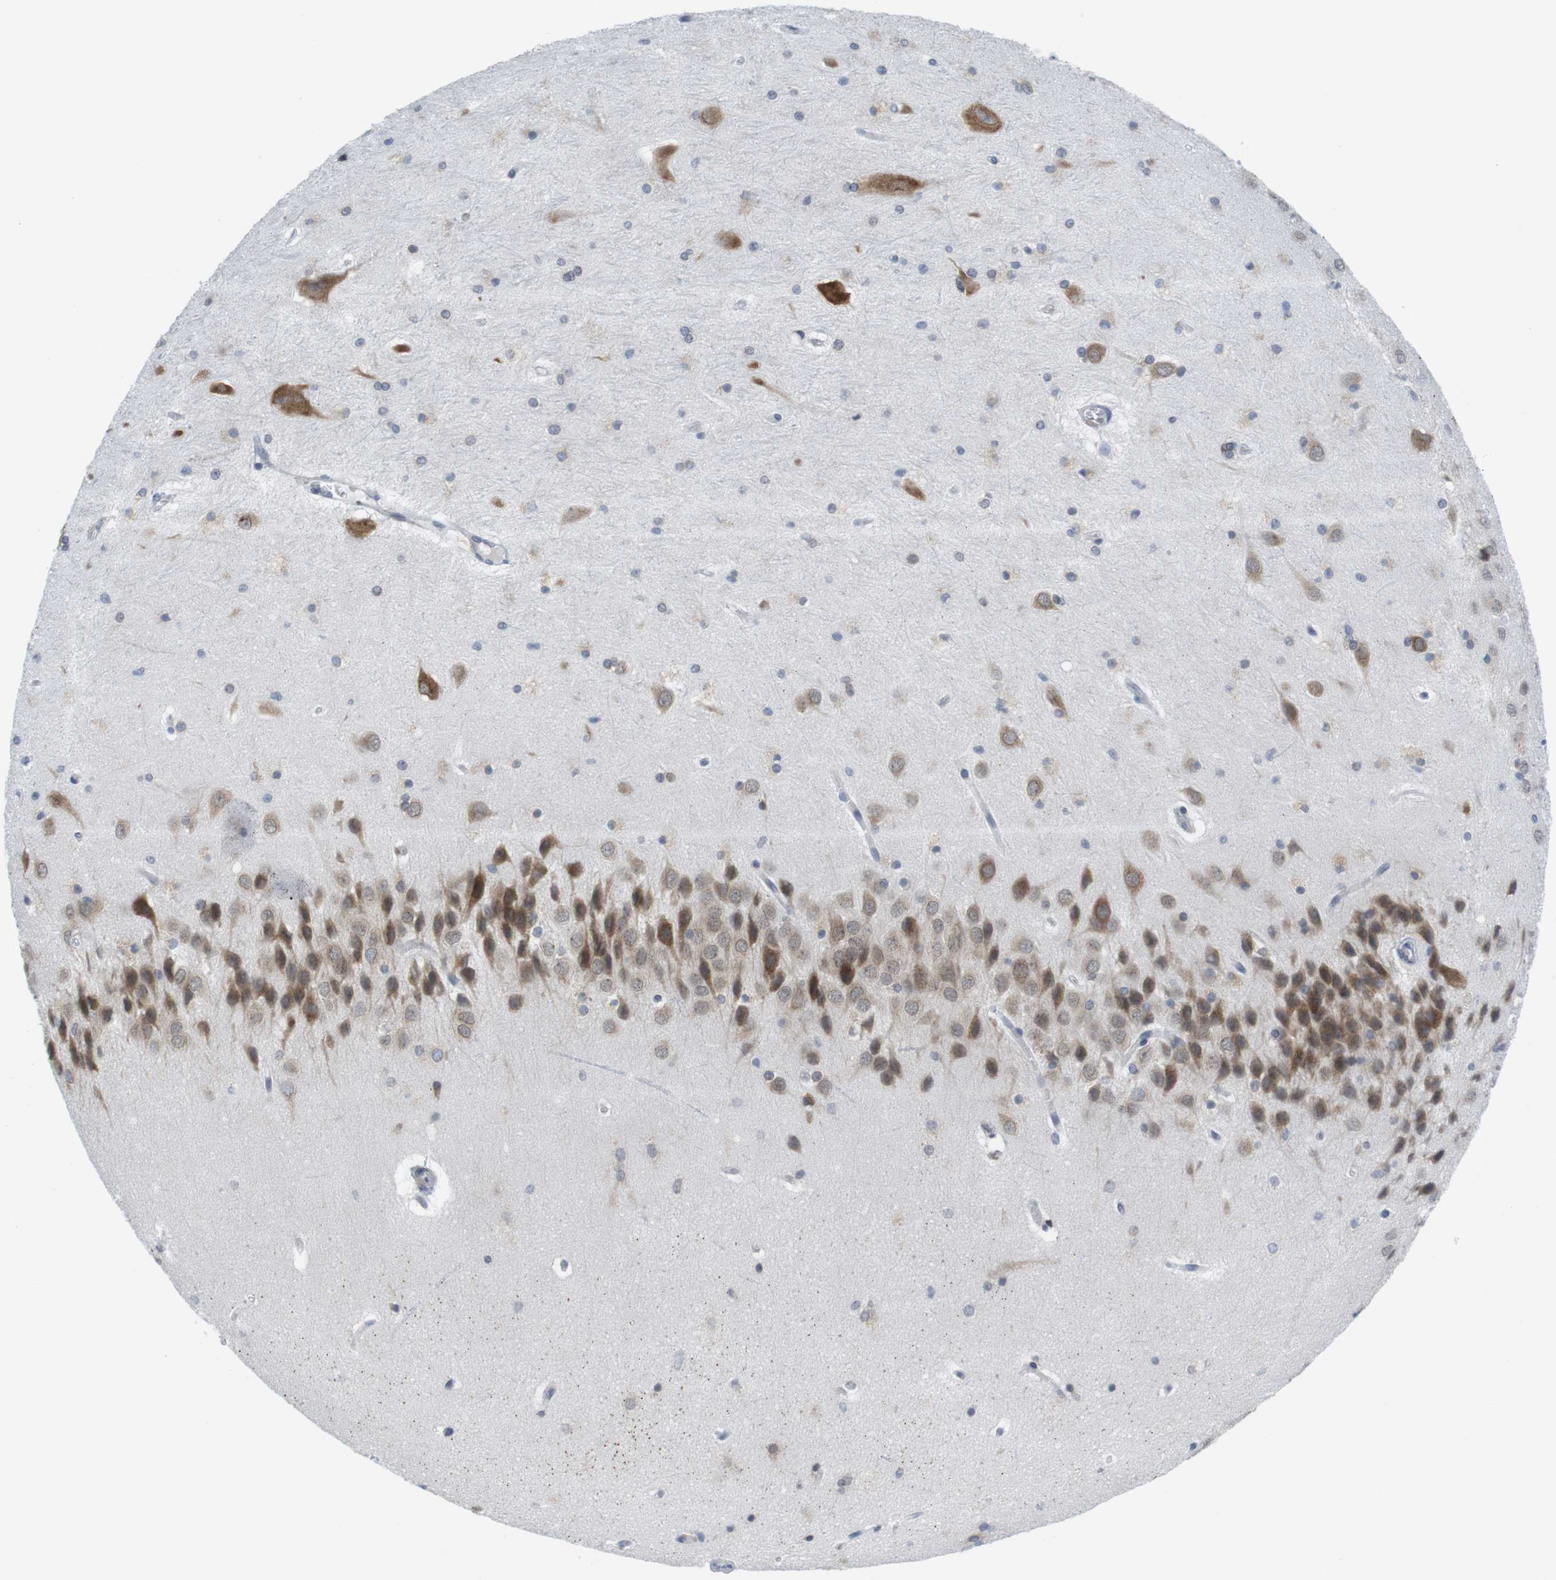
{"staining": {"intensity": "negative", "quantity": "none", "location": "none"}, "tissue": "hippocampus", "cell_type": "Glial cells", "image_type": "normal", "snomed": [{"axis": "morphology", "description": "Normal tissue, NOS"}, {"axis": "topography", "description": "Hippocampus"}], "caption": "A high-resolution photomicrograph shows immunohistochemistry staining of normal hippocampus, which shows no significant expression in glial cells.", "gene": "ERGIC3", "patient": {"sex": "female", "age": 19}}